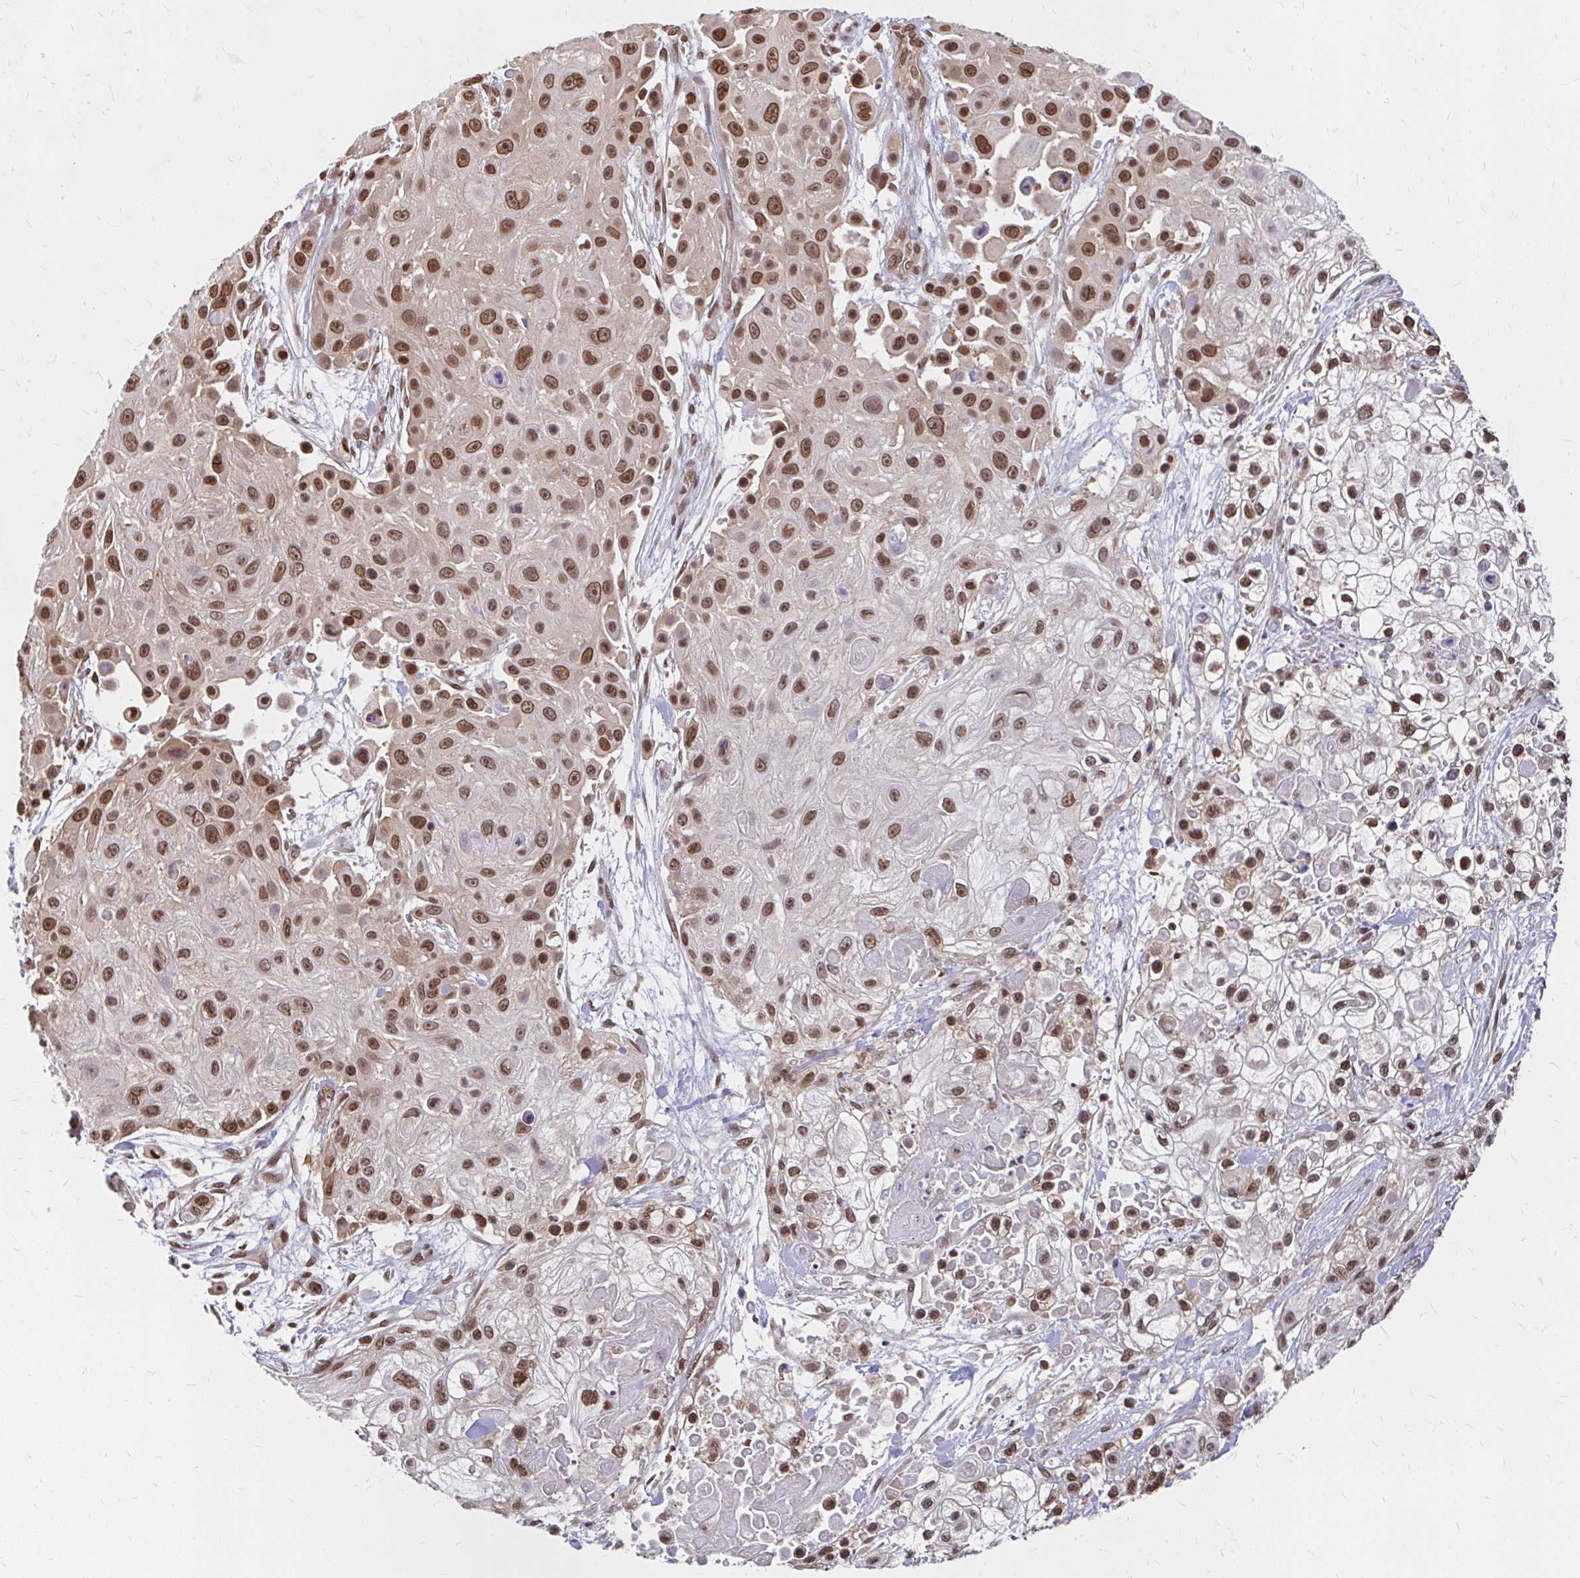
{"staining": {"intensity": "moderate", "quantity": ">75%", "location": "cytoplasmic/membranous,nuclear"}, "tissue": "skin cancer", "cell_type": "Tumor cells", "image_type": "cancer", "snomed": [{"axis": "morphology", "description": "Squamous cell carcinoma, NOS"}, {"axis": "topography", "description": "Skin"}], "caption": "Skin squamous cell carcinoma was stained to show a protein in brown. There is medium levels of moderate cytoplasmic/membranous and nuclear positivity in about >75% of tumor cells. Using DAB (brown) and hematoxylin (blue) stains, captured at high magnification using brightfield microscopy.", "gene": "XPO1", "patient": {"sex": "male", "age": 67}}